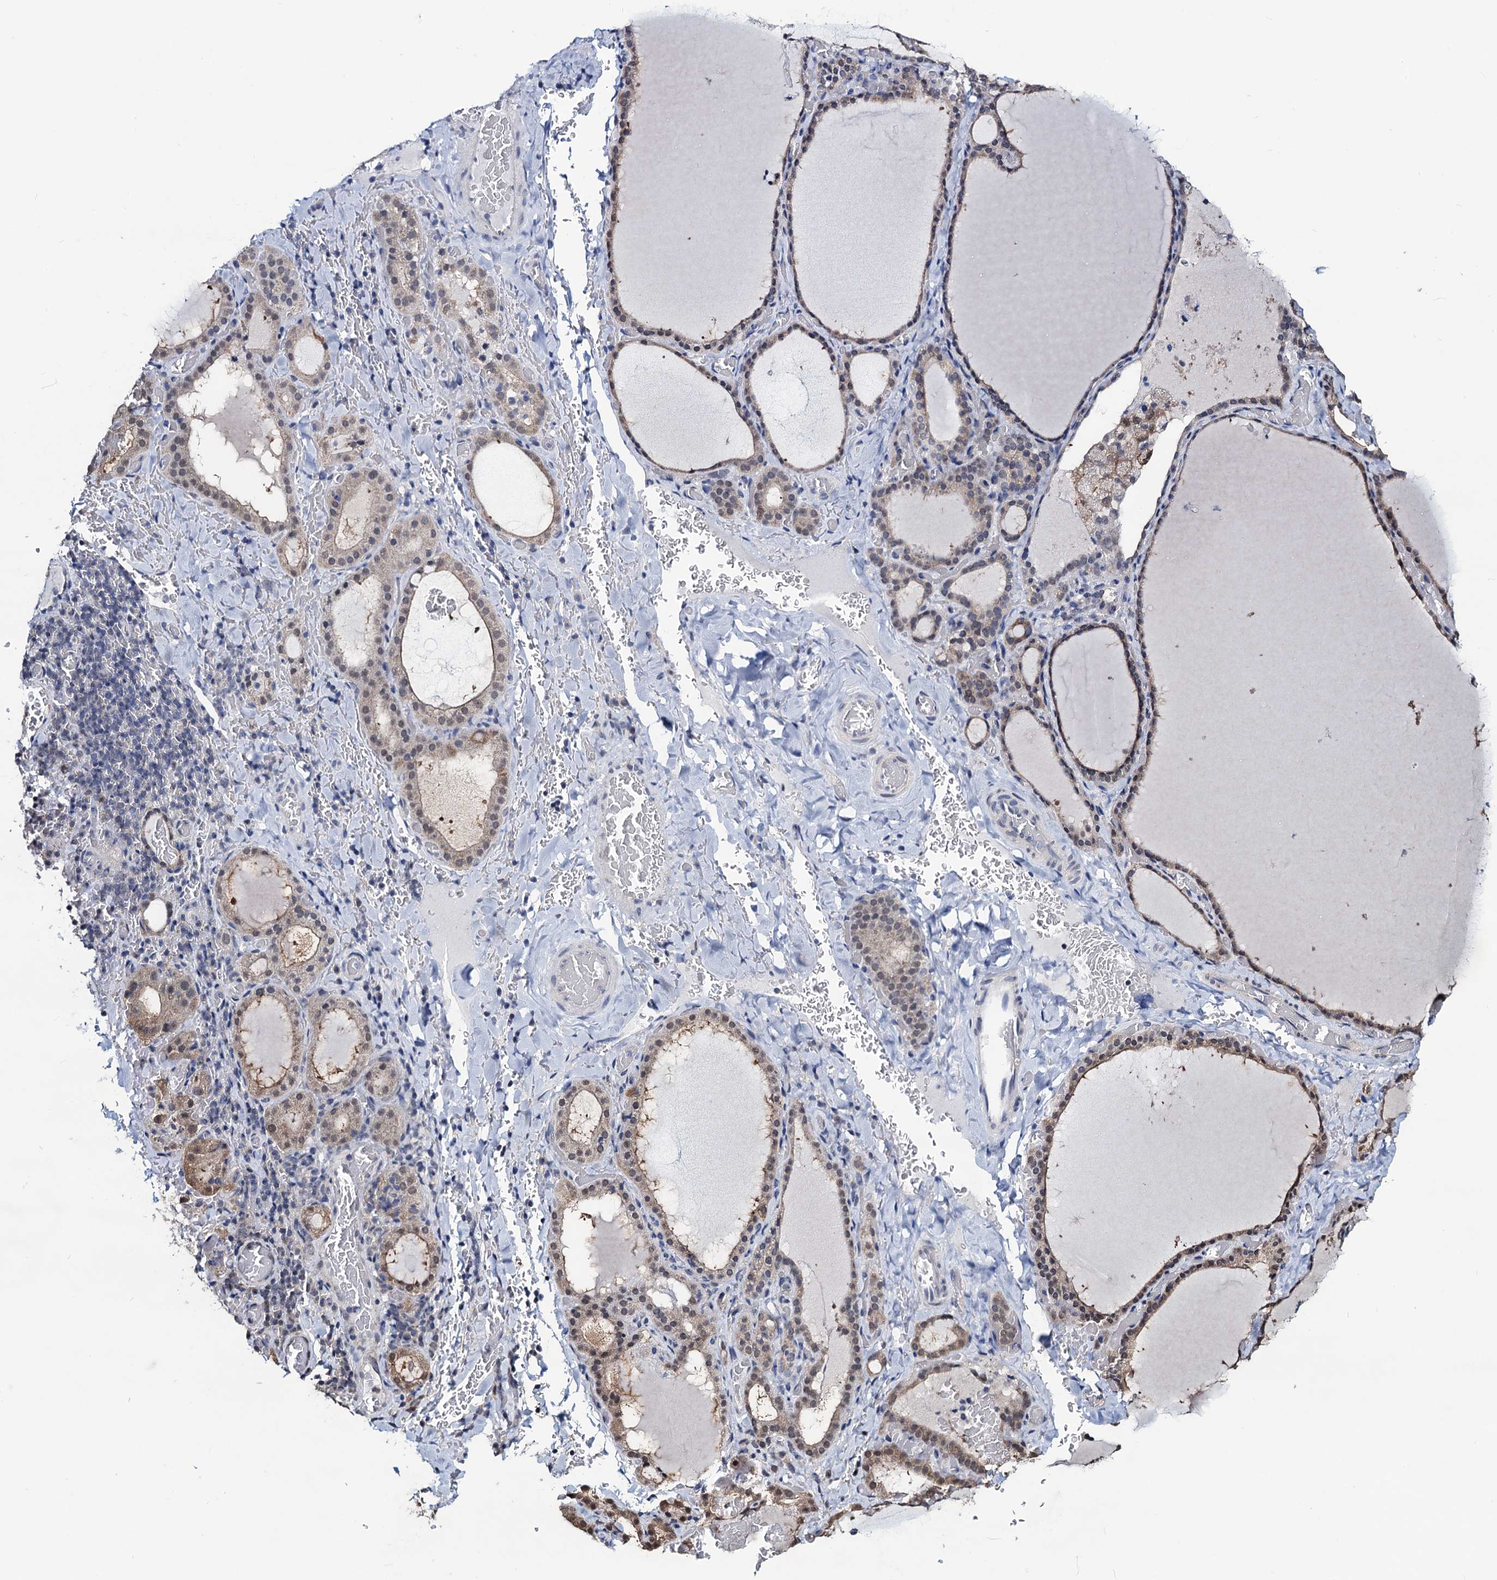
{"staining": {"intensity": "weak", "quantity": ">75%", "location": "cytoplasmic/membranous"}, "tissue": "thyroid gland", "cell_type": "Glandular cells", "image_type": "normal", "snomed": [{"axis": "morphology", "description": "Normal tissue, NOS"}, {"axis": "topography", "description": "Thyroid gland"}], "caption": "Brown immunohistochemical staining in unremarkable human thyroid gland displays weak cytoplasmic/membranous positivity in approximately >75% of glandular cells.", "gene": "RTKN2", "patient": {"sex": "female", "age": 39}}